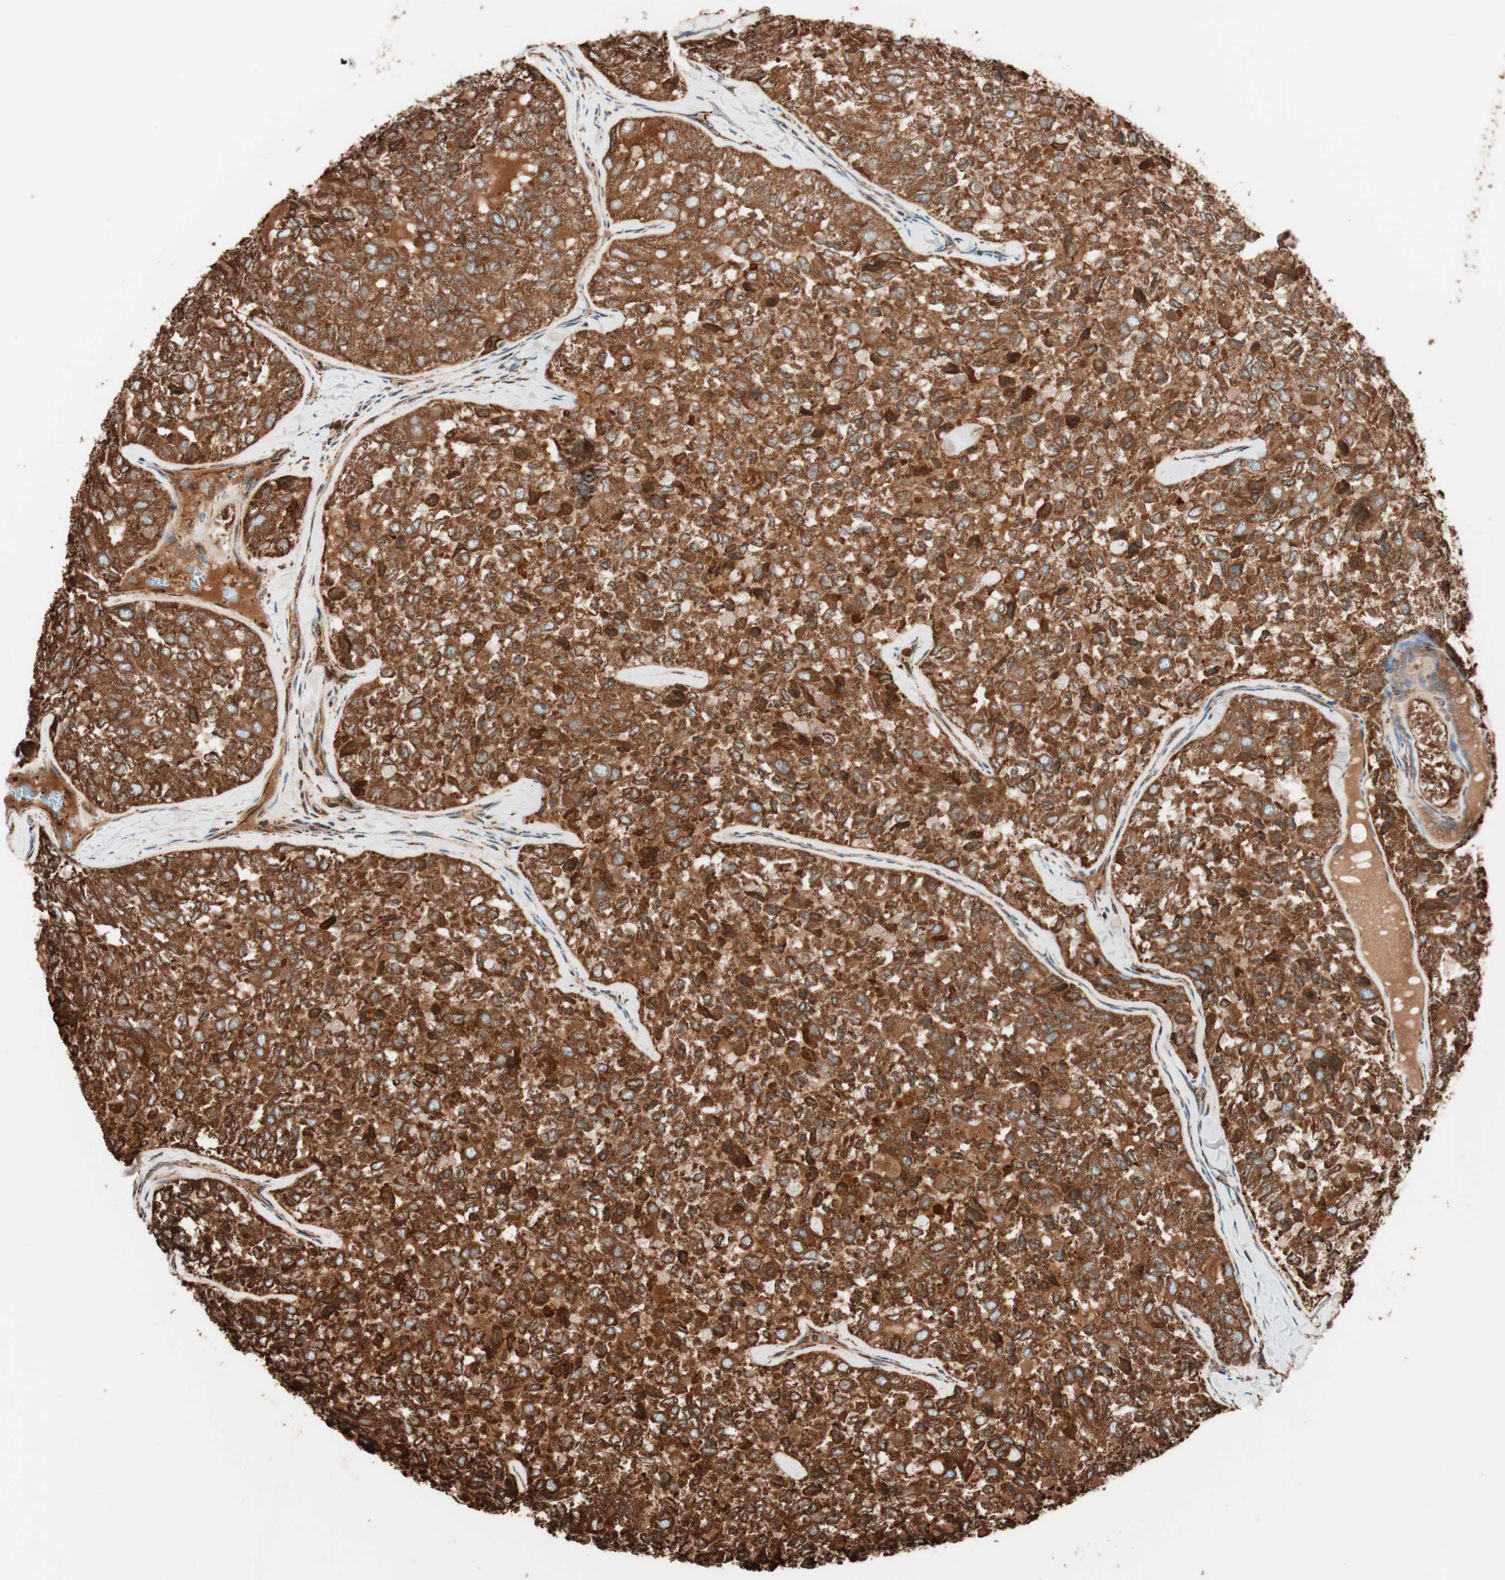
{"staining": {"intensity": "strong", "quantity": ">75%", "location": "cytoplasmic/membranous"}, "tissue": "thyroid cancer", "cell_type": "Tumor cells", "image_type": "cancer", "snomed": [{"axis": "morphology", "description": "Follicular adenoma carcinoma, NOS"}, {"axis": "topography", "description": "Thyroid gland"}], "caption": "Immunohistochemical staining of thyroid cancer (follicular adenoma carcinoma) displays high levels of strong cytoplasmic/membranous protein expression in approximately >75% of tumor cells.", "gene": "VEGFA", "patient": {"sex": "male", "age": 75}}